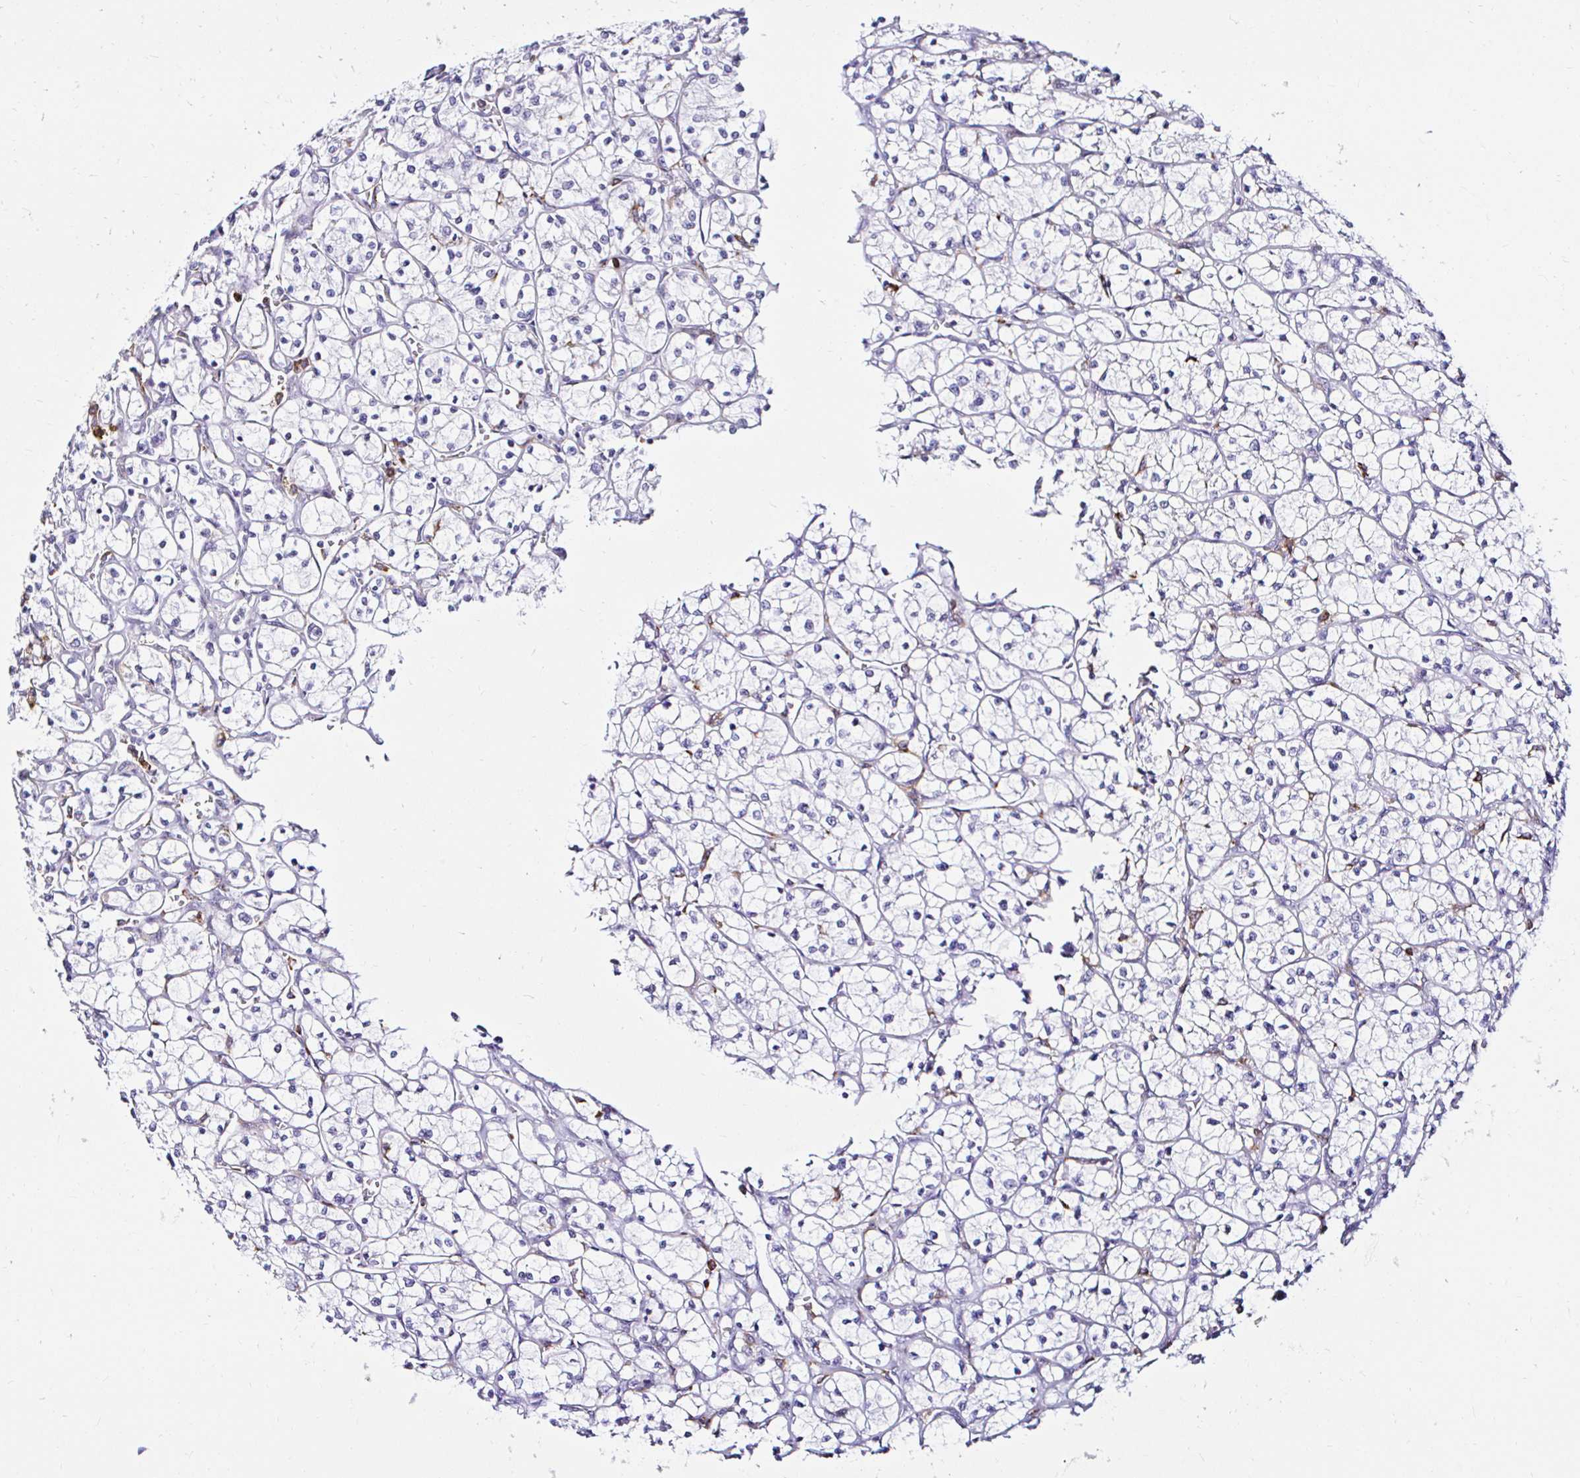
{"staining": {"intensity": "negative", "quantity": "none", "location": "none"}, "tissue": "renal cancer", "cell_type": "Tumor cells", "image_type": "cancer", "snomed": [{"axis": "morphology", "description": "Adenocarcinoma, NOS"}, {"axis": "topography", "description": "Kidney"}], "caption": "DAB (3,3'-diaminobenzidine) immunohistochemical staining of human adenocarcinoma (renal) demonstrates no significant expression in tumor cells.", "gene": "CYBB", "patient": {"sex": "female", "age": 64}}